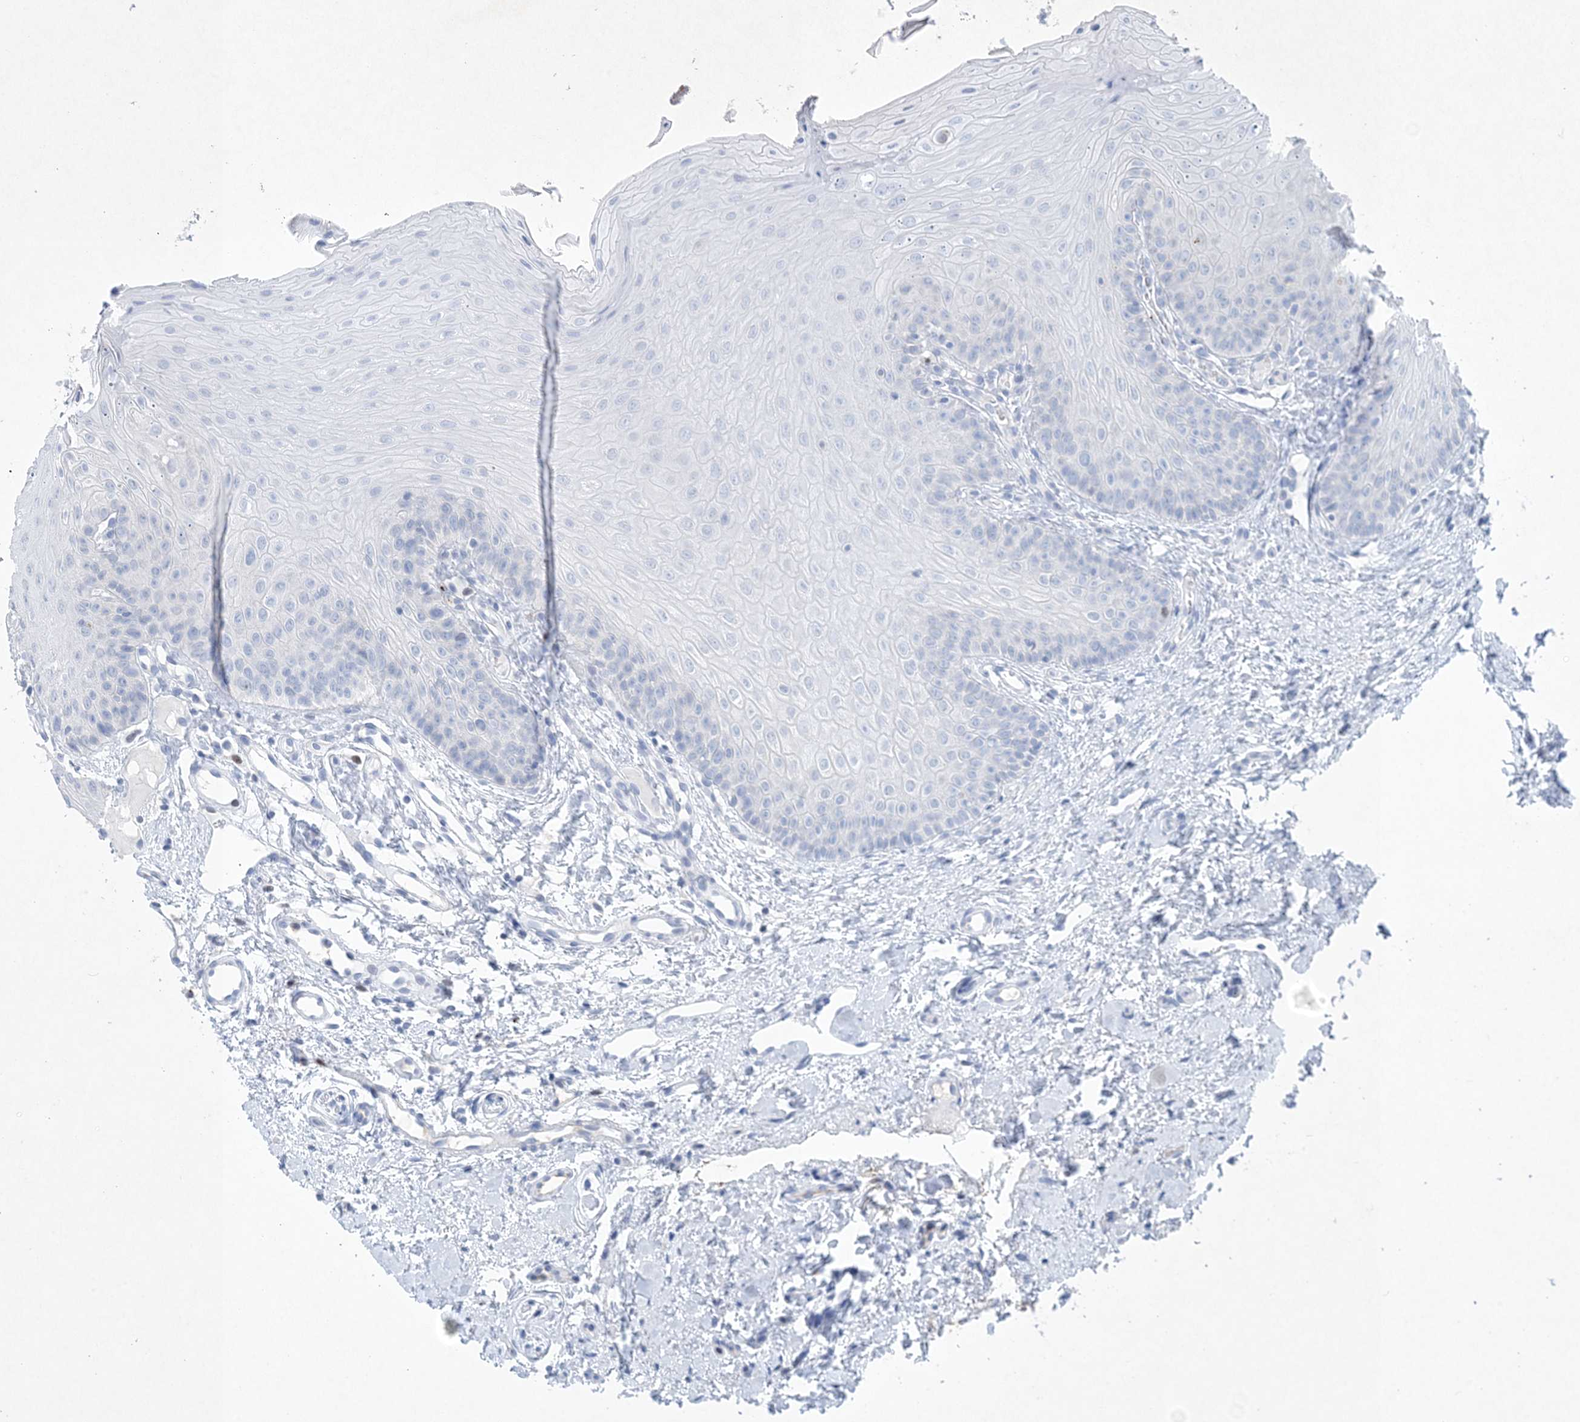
{"staining": {"intensity": "negative", "quantity": "none", "location": "none"}, "tissue": "oral mucosa", "cell_type": "Squamous epithelial cells", "image_type": "normal", "snomed": [{"axis": "morphology", "description": "Normal tissue, NOS"}, {"axis": "topography", "description": "Oral tissue"}], "caption": "DAB (3,3'-diaminobenzidine) immunohistochemical staining of benign human oral mucosa exhibits no significant expression in squamous epithelial cells.", "gene": "GABRG1", "patient": {"sex": "female", "age": 68}}